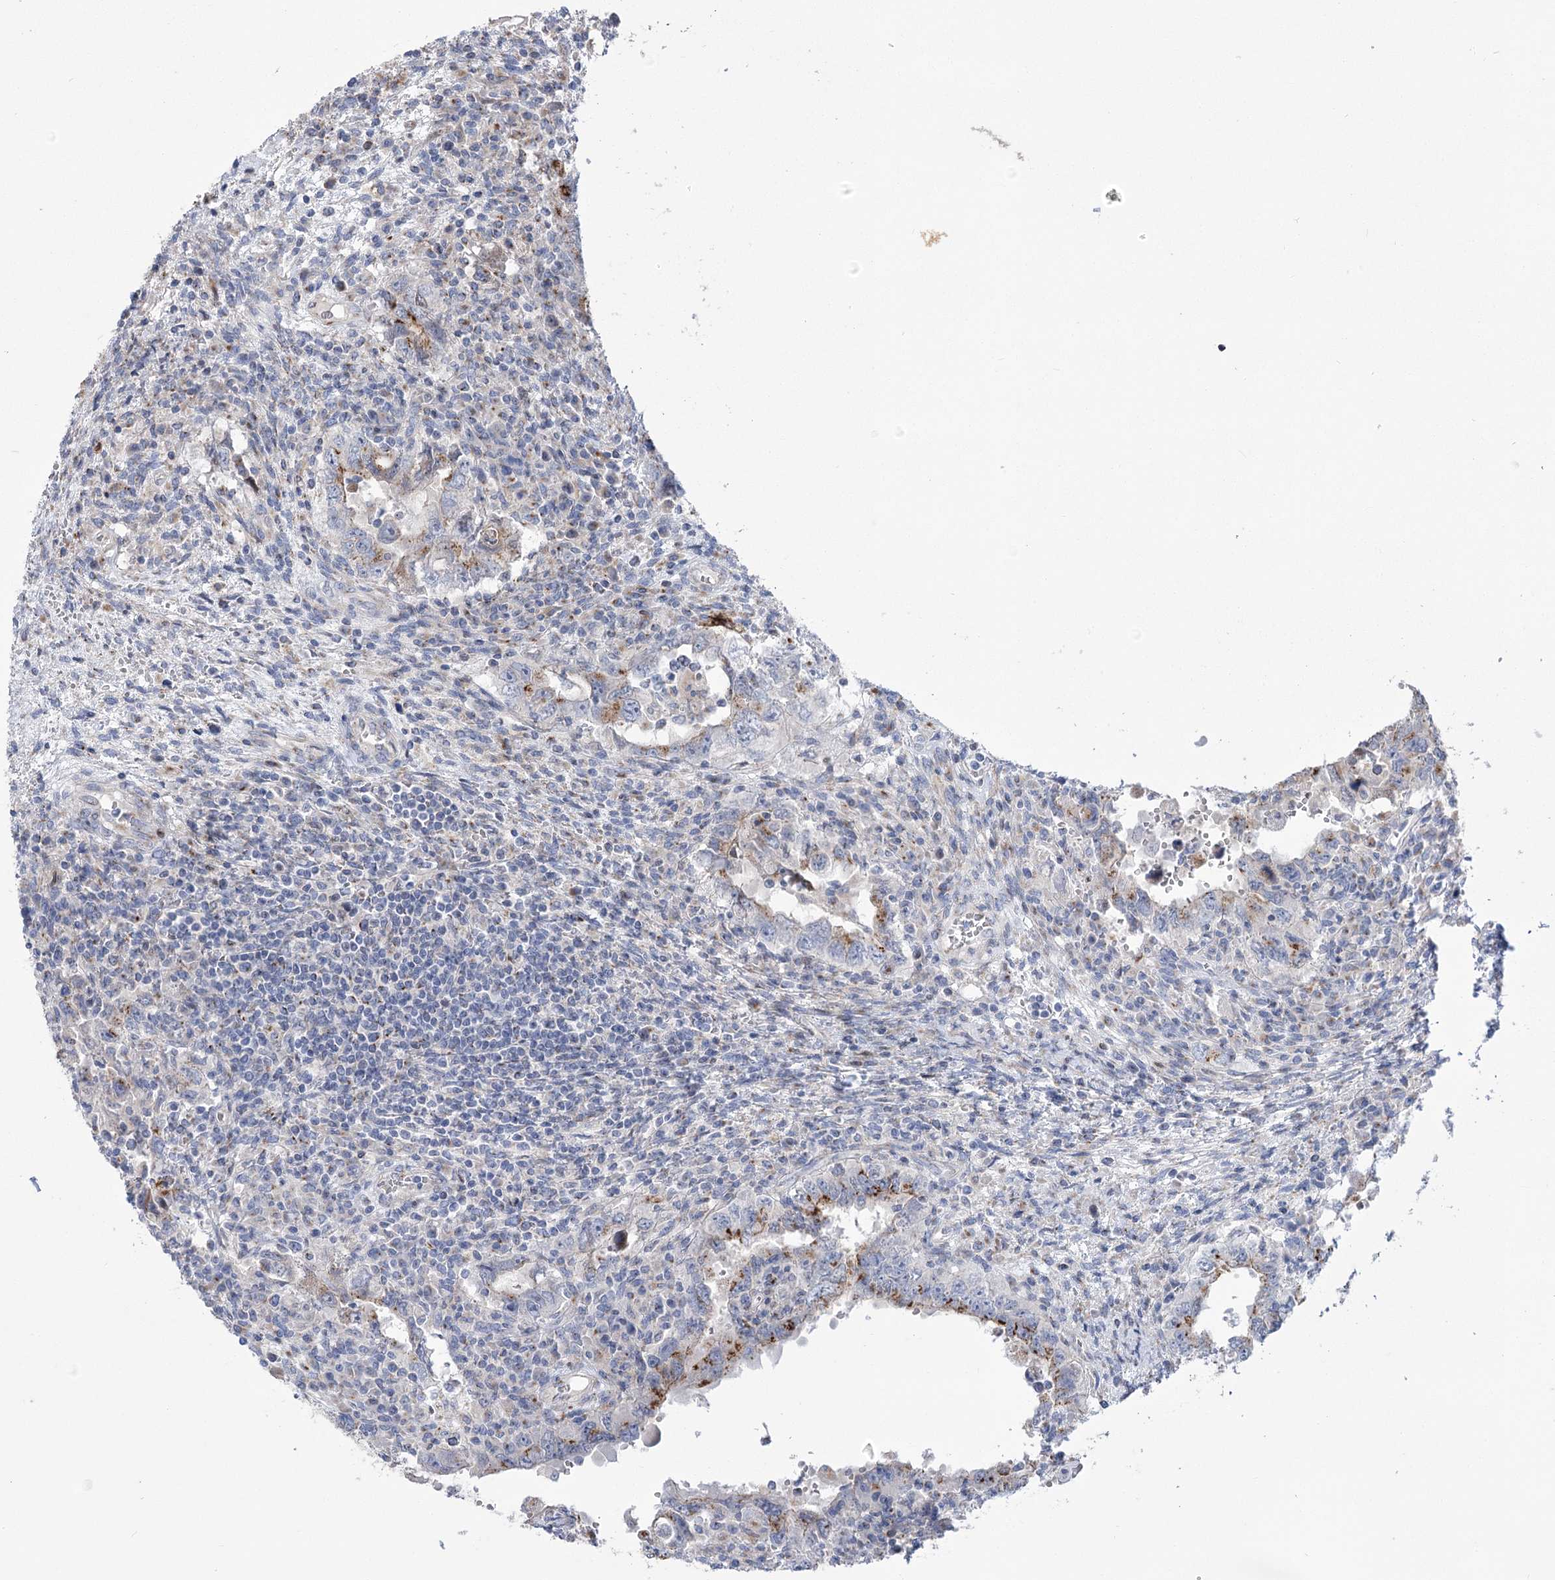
{"staining": {"intensity": "moderate", "quantity": "25%-75%", "location": "cytoplasmic/membranous"}, "tissue": "testis cancer", "cell_type": "Tumor cells", "image_type": "cancer", "snomed": [{"axis": "morphology", "description": "Carcinoma, Embryonal, NOS"}, {"axis": "topography", "description": "Testis"}], "caption": "The immunohistochemical stain highlights moderate cytoplasmic/membranous positivity in tumor cells of testis cancer (embryonal carcinoma) tissue.", "gene": "NME7", "patient": {"sex": "male", "age": 26}}